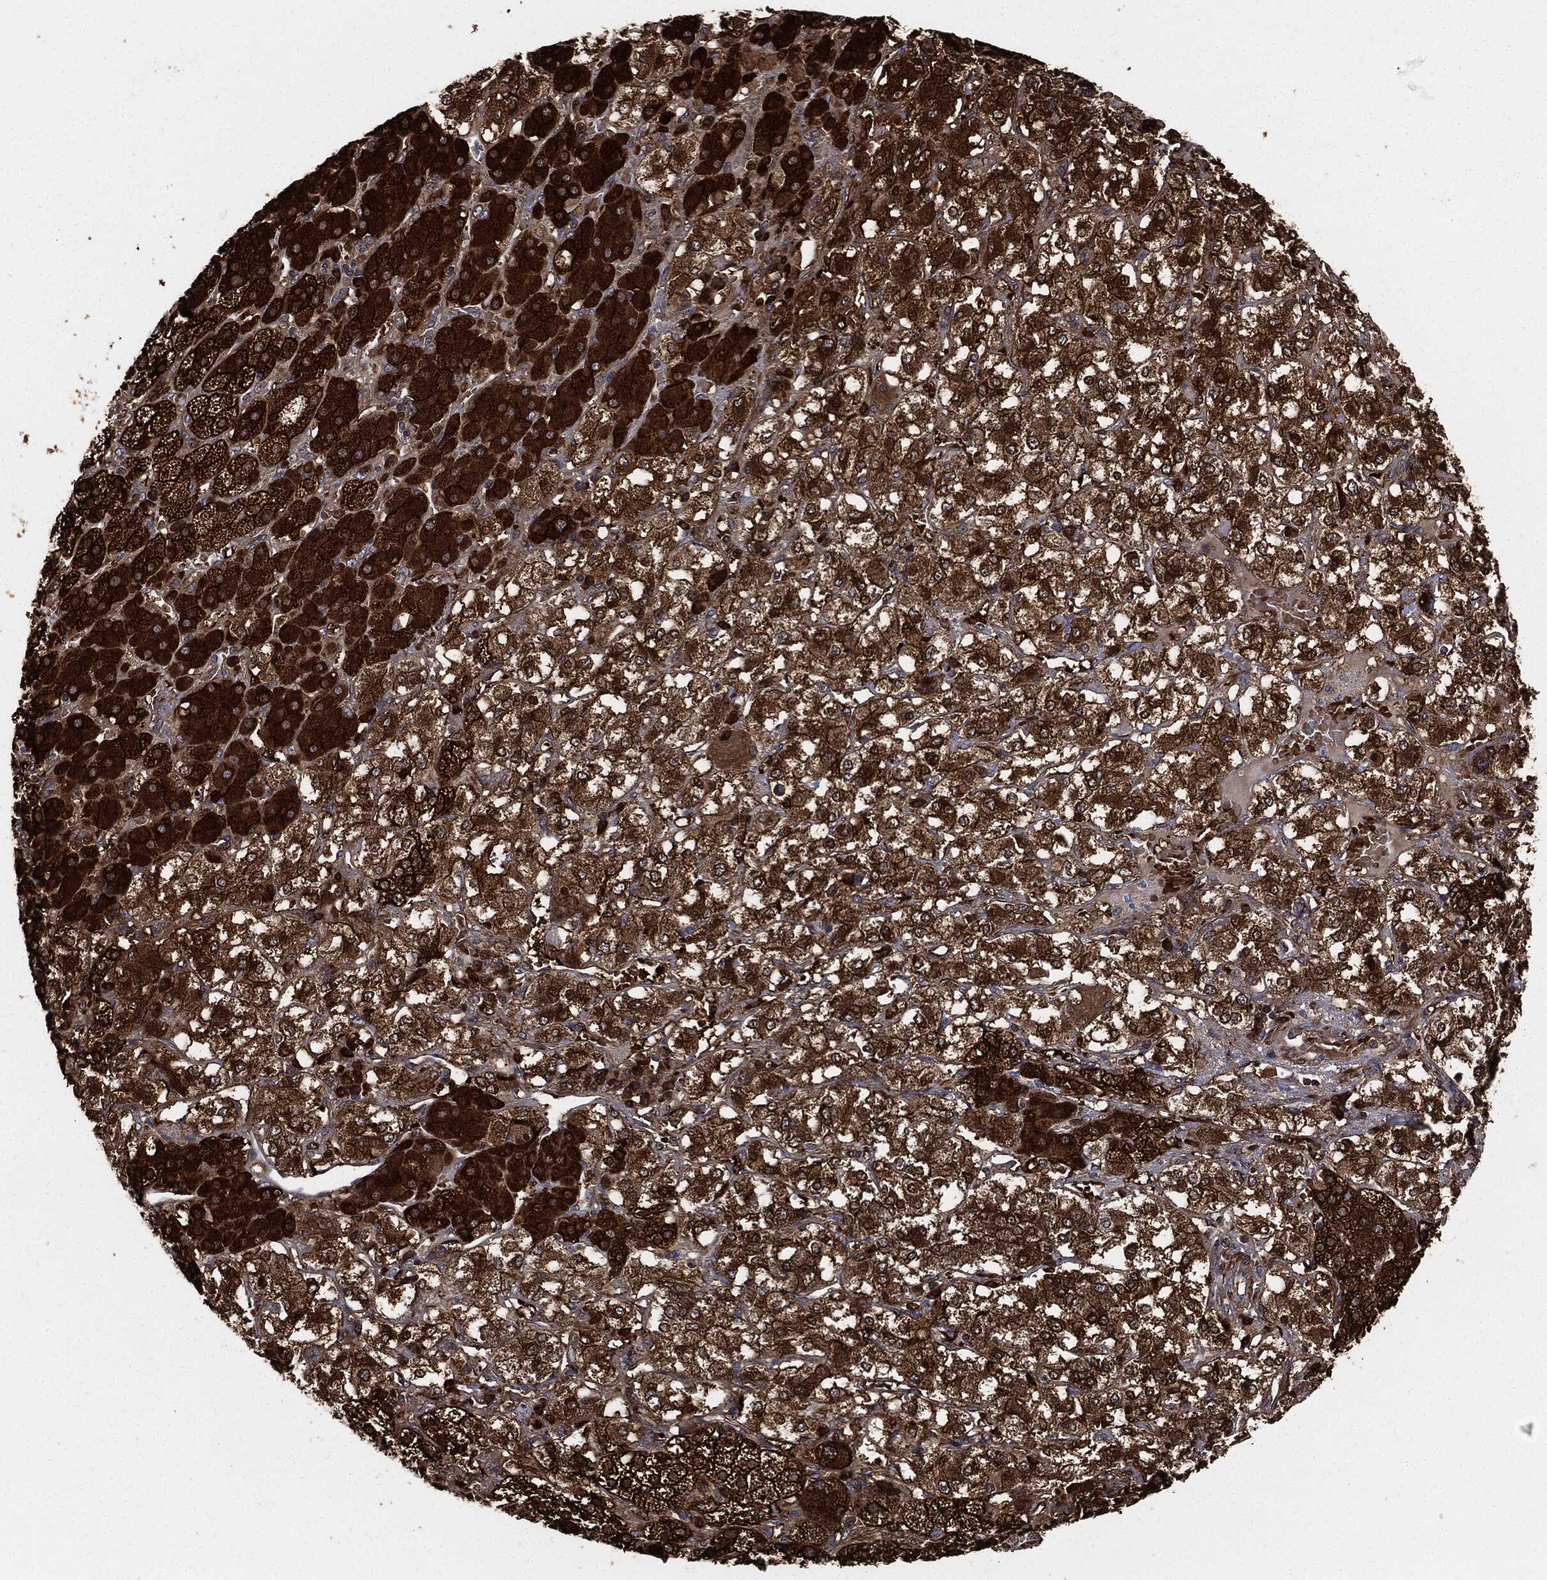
{"staining": {"intensity": "strong", "quantity": ">75%", "location": "cytoplasmic/membranous"}, "tissue": "adrenal gland", "cell_type": "Glandular cells", "image_type": "normal", "snomed": [{"axis": "morphology", "description": "Normal tissue, NOS"}, {"axis": "topography", "description": "Adrenal gland"}], "caption": "Protein expression analysis of normal adrenal gland shows strong cytoplasmic/membranous expression in about >75% of glandular cells. The staining was performed using DAB, with brown indicating positive protein expression. Nuclei are stained blue with hematoxylin.", "gene": "PRDX2", "patient": {"sex": "male", "age": 70}}